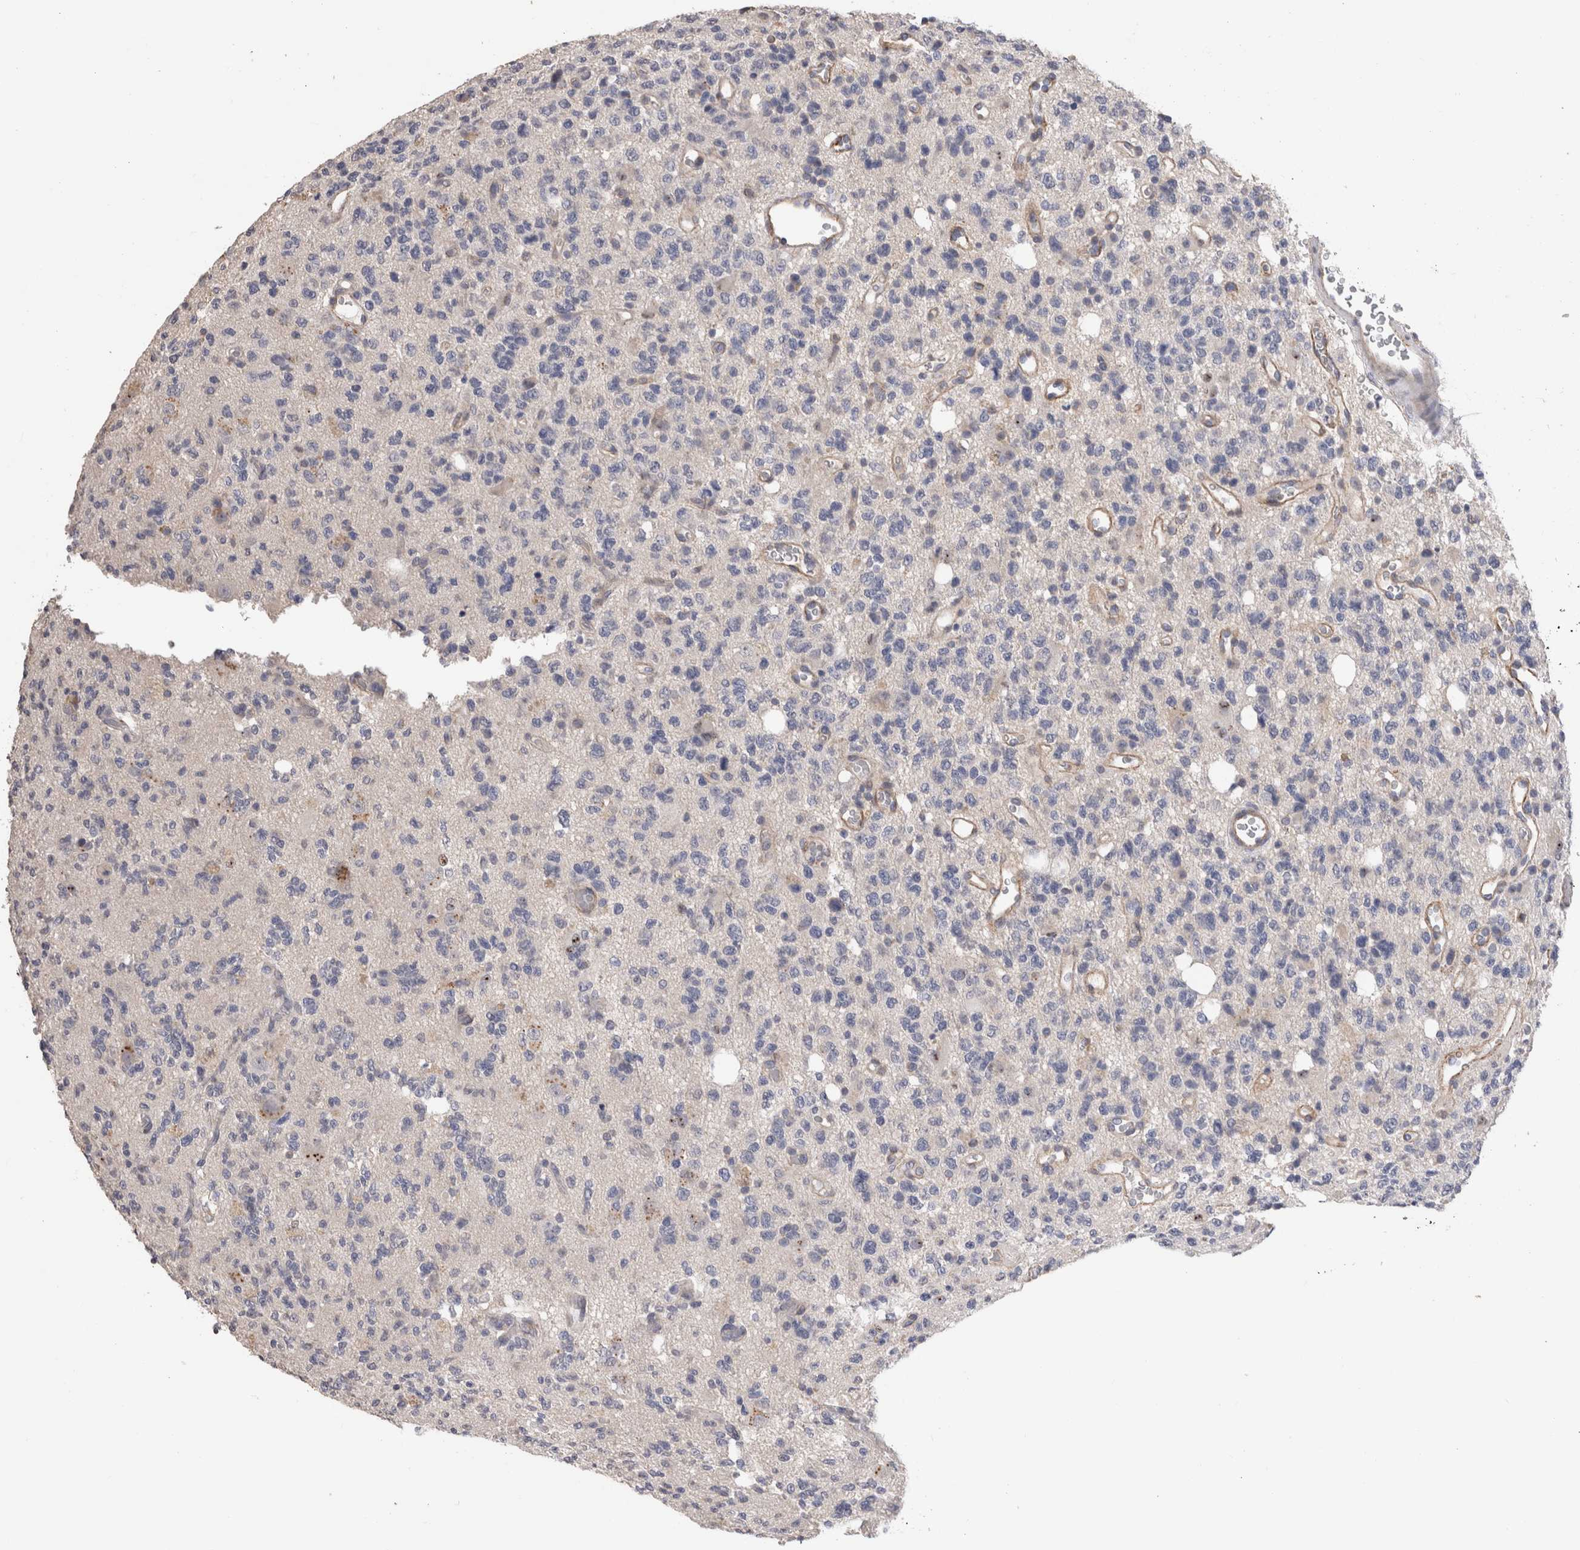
{"staining": {"intensity": "negative", "quantity": "none", "location": "none"}, "tissue": "glioma", "cell_type": "Tumor cells", "image_type": "cancer", "snomed": [{"axis": "morphology", "description": "Glioma, malignant, High grade"}, {"axis": "topography", "description": "Brain"}], "caption": "A histopathology image of human malignant glioma (high-grade) is negative for staining in tumor cells.", "gene": "CDH6", "patient": {"sex": "female", "age": 62}}